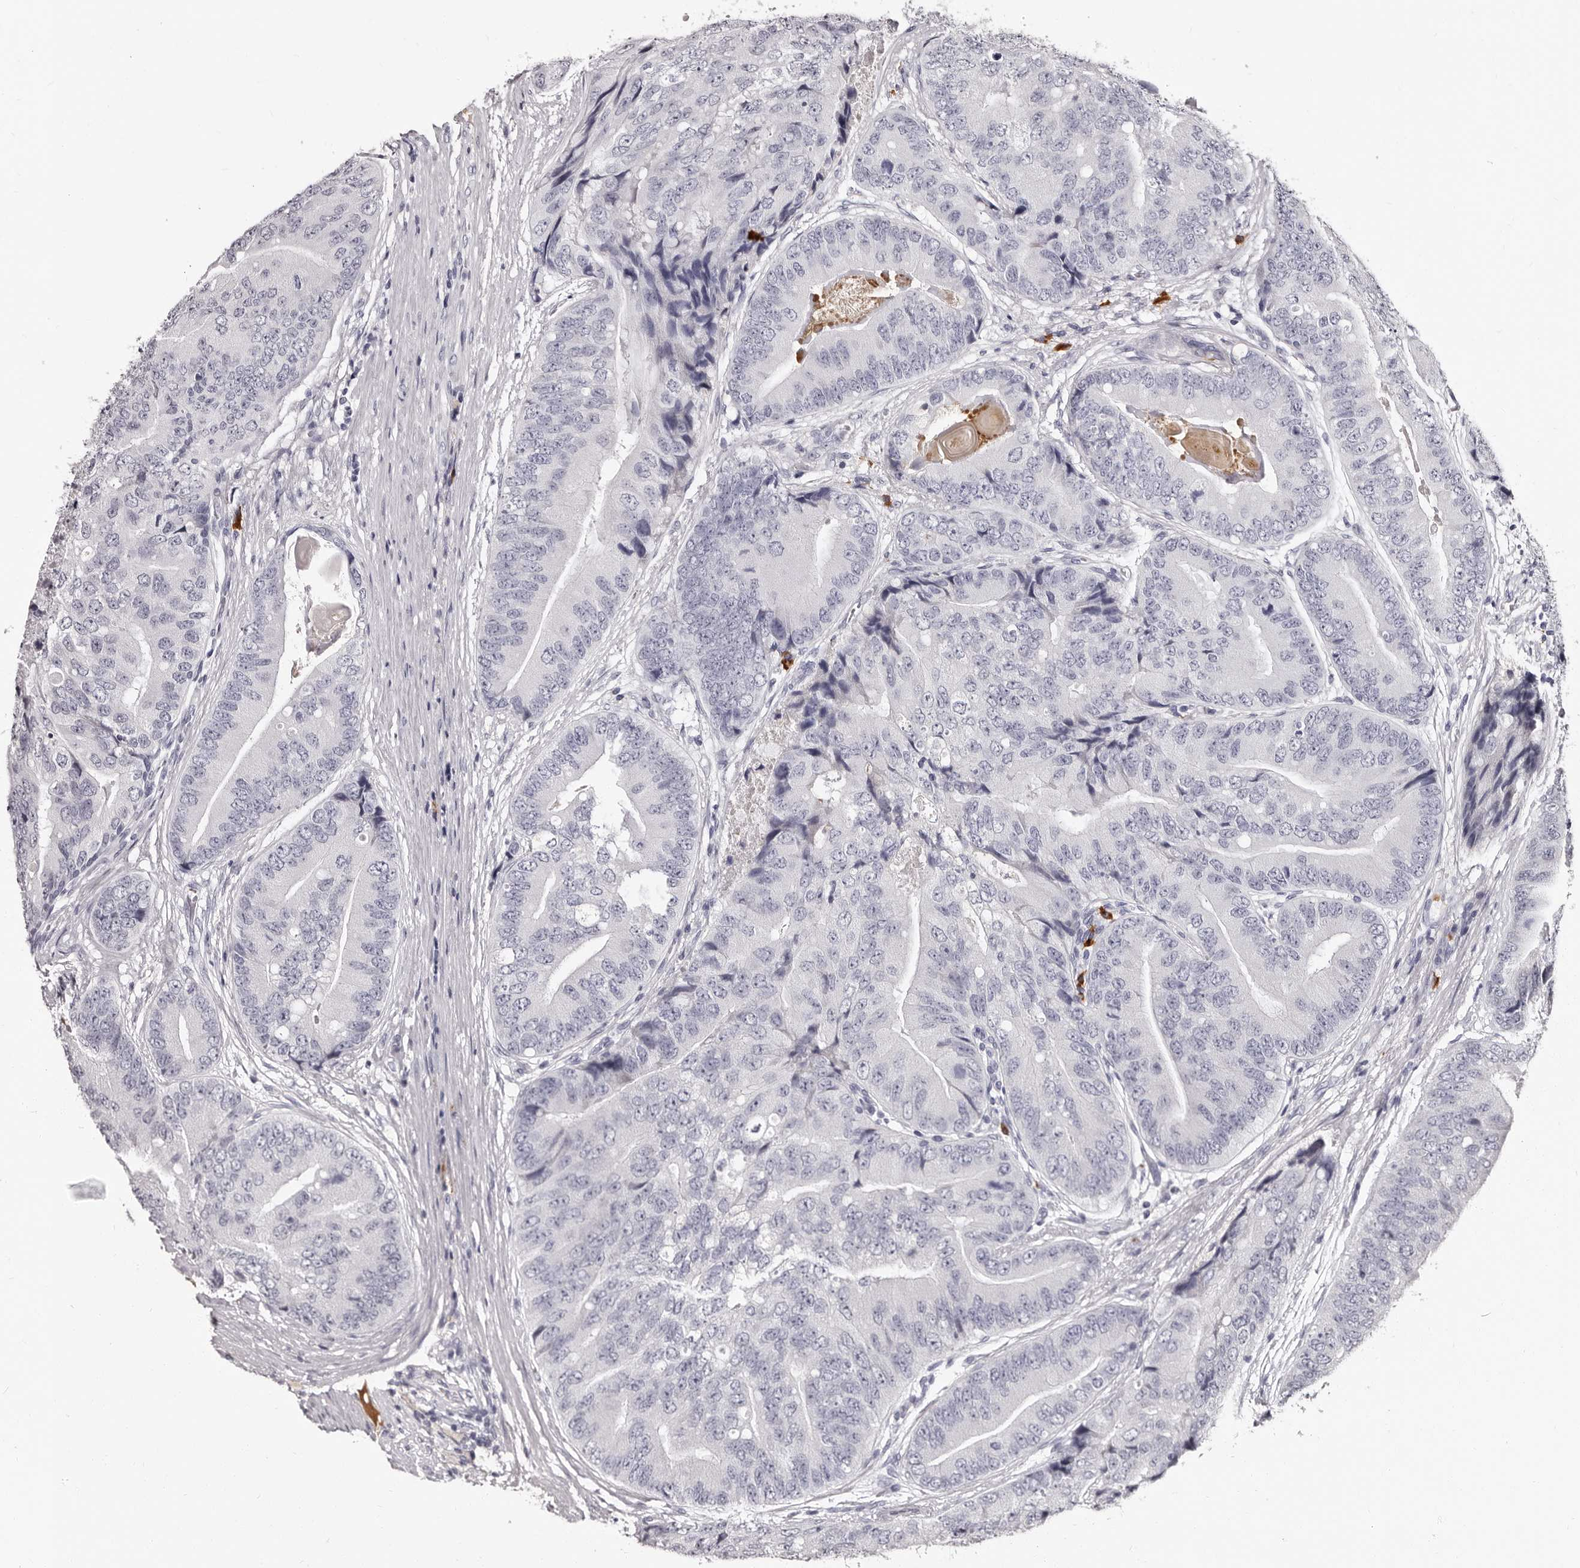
{"staining": {"intensity": "negative", "quantity": "none", "location": "none"}, "tissue": "prostate cancer", "cell_type": "Tumor cells", "image_type": "cancer", "snomed": [{"axis": "morphology", "description": "Adenocarcinoma, High grade"}, {"axis": "topography", "description": "Prostate"}], "caption": "Immunohistochemistry histopathology image of neoplastic tissue: high-grade adenocarcinoma (prostate) stained with DAB (3,3'-diaminobenzidine) demonstrates no significant protein staining in tumor cells.", "gene": "TBC1D22B", "patient": {"sex": "male", "age": 70}}